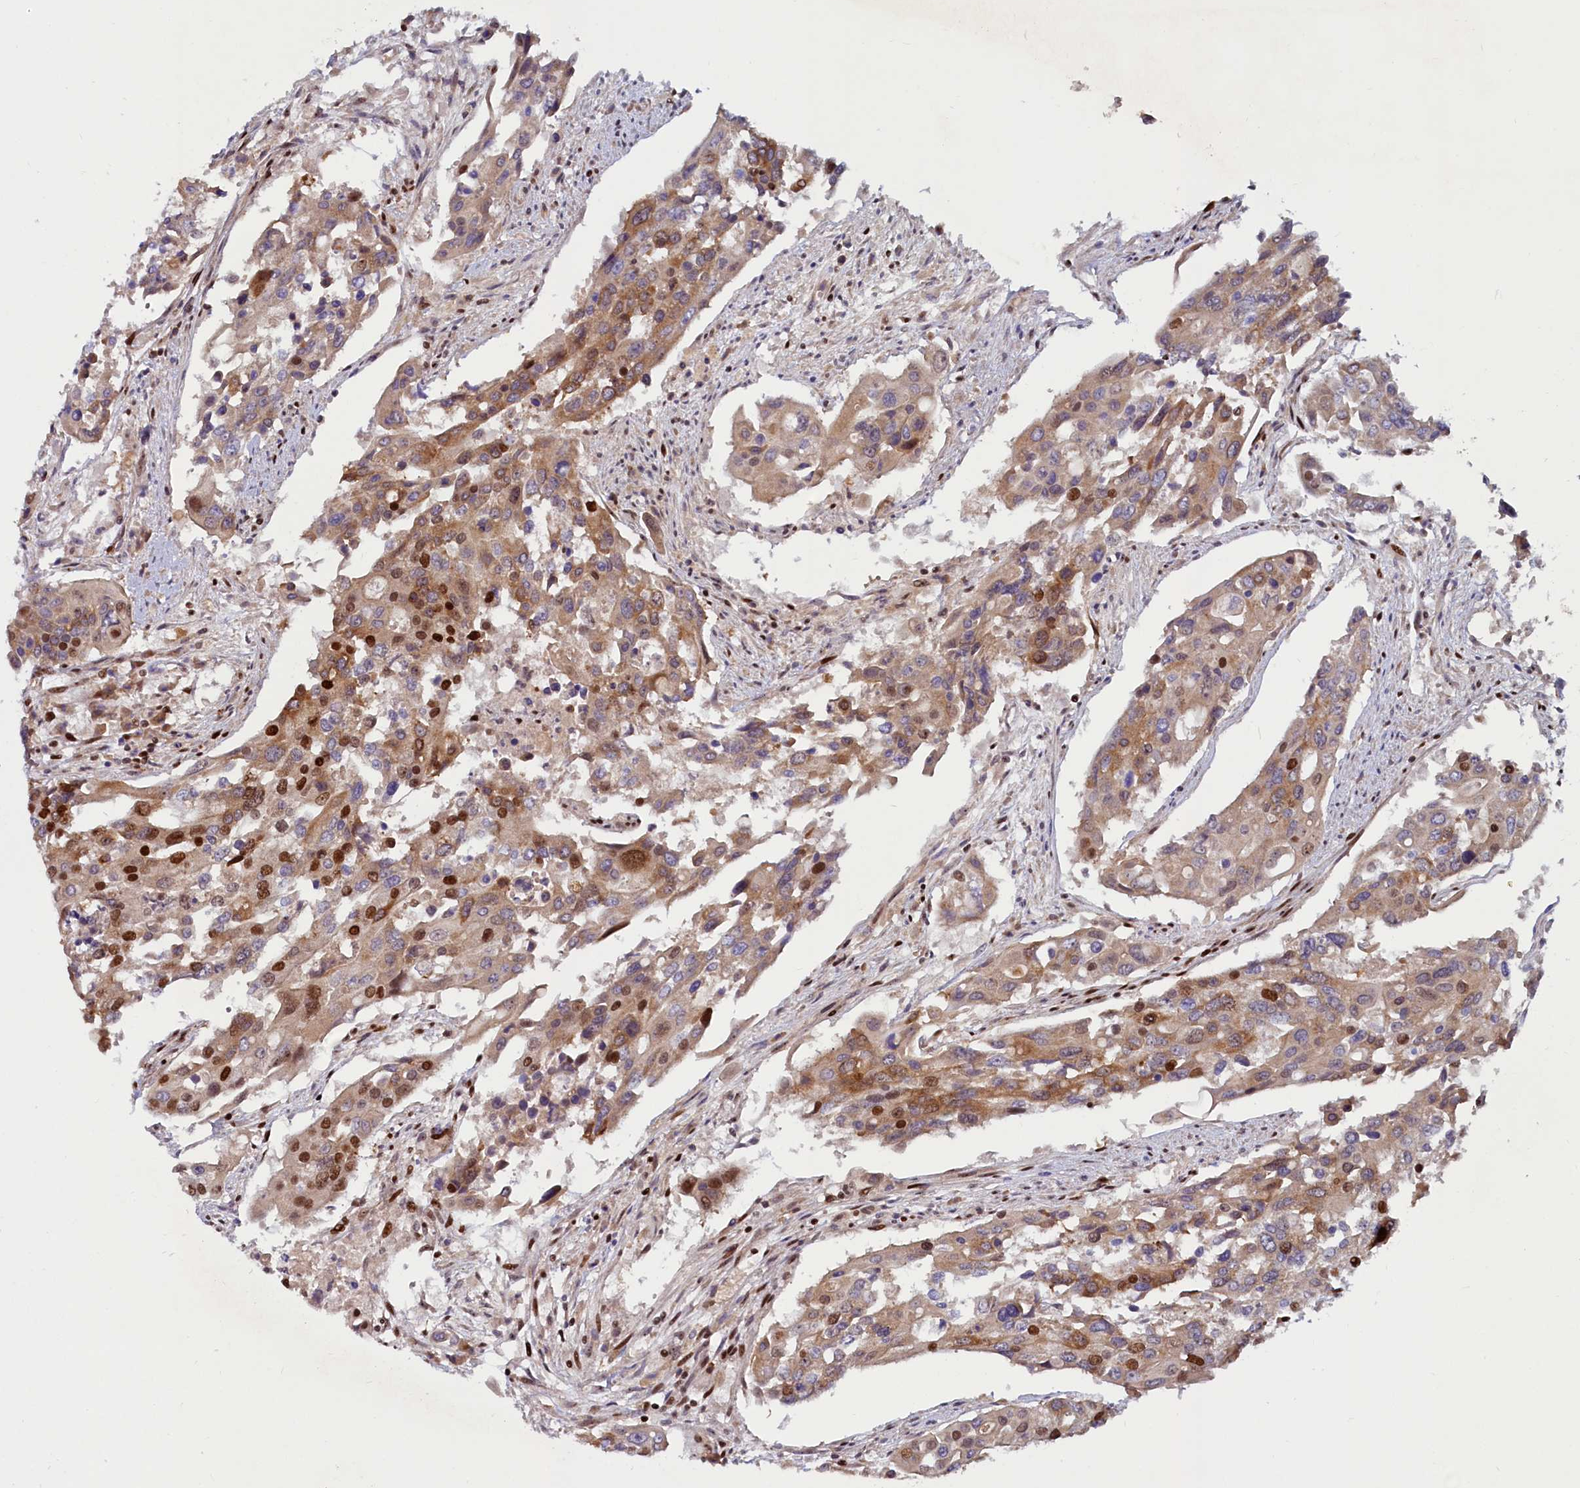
{"staining": {"intensity": "moderate", "quantity": ">75%", "location": "cytoplasmic/membranous,nuclear"}, "tissue": "colorectal cancer", "cell_type": "Tumor cells", "image_type": "cancer", "snomed": [{"axis": "morphology", "description": "Adenocarcinoma, NOS"}, {"axis": "topography", "description": "Colon"}], "caption": "Approximately >75% of tumor cells in human colorectal cancer (adenocarcinoma) reveal moderate cytoplasmic/membranous and nuclear protein staining as visualized by brown immunohistochemical staining.", "gene": "TCOF1", "patient": {"sex": "male", "age": 77}}